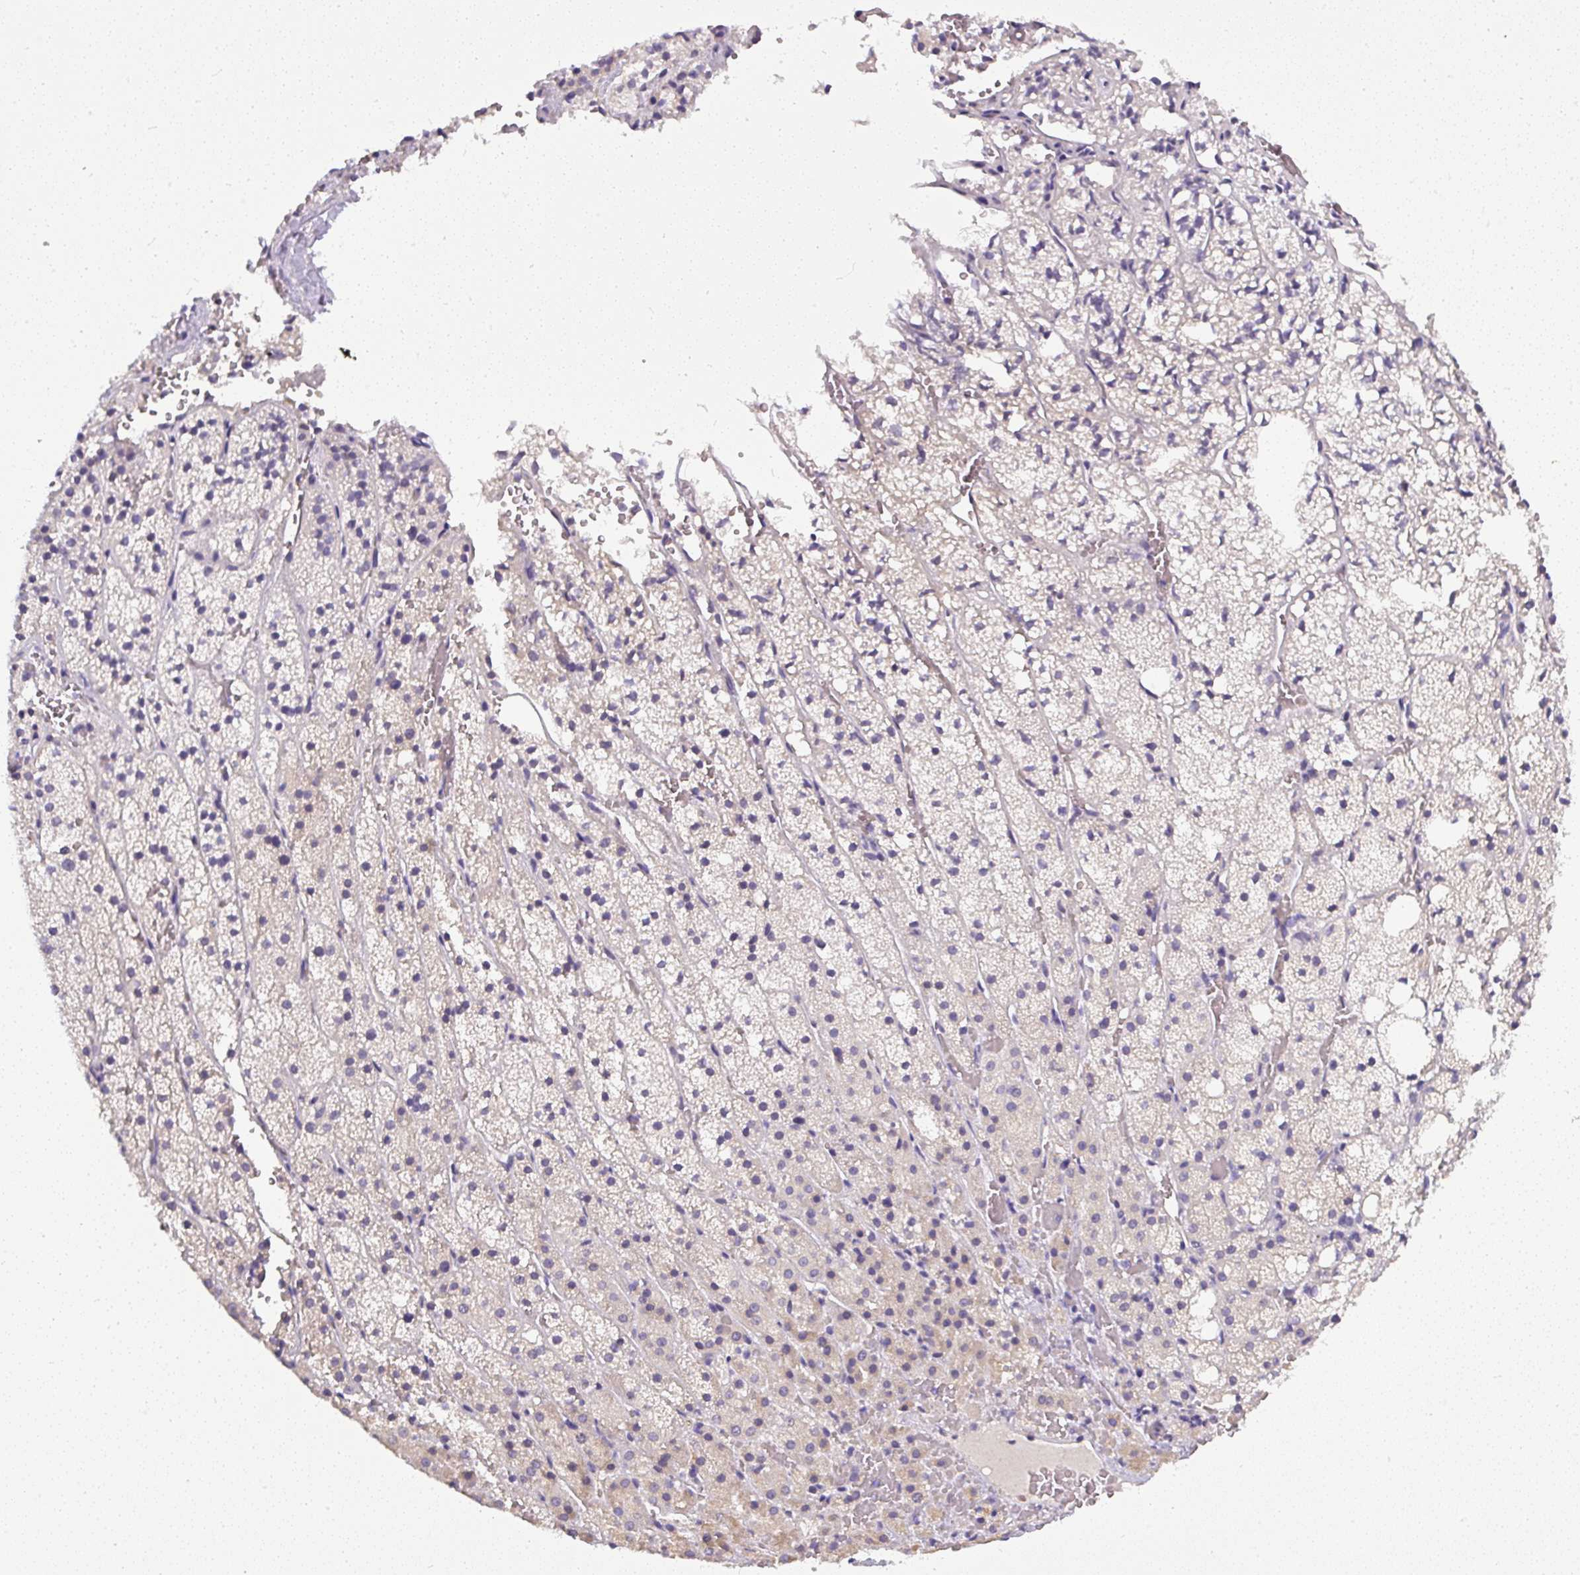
{"staining": {"intensity": "weak", "quantity": "<25%", "location": "cytoplasmic/membranous"}, "tissue": "adrenal gland", "cell_type": "Glandular cells", "image_type": "normal", "snomed": [{"axis": "morphology", "description": "Normal tissue, NOS"}, {"axis": "topography", "description": "Adrenal gland"}], "caption": "IHC photomicrograph of benign human adrenal gland stained for a protein (brown), which shows no expression in glandular cells.", "gene": "FAM117B", "patient": {"sex": "male", "age": 53}}